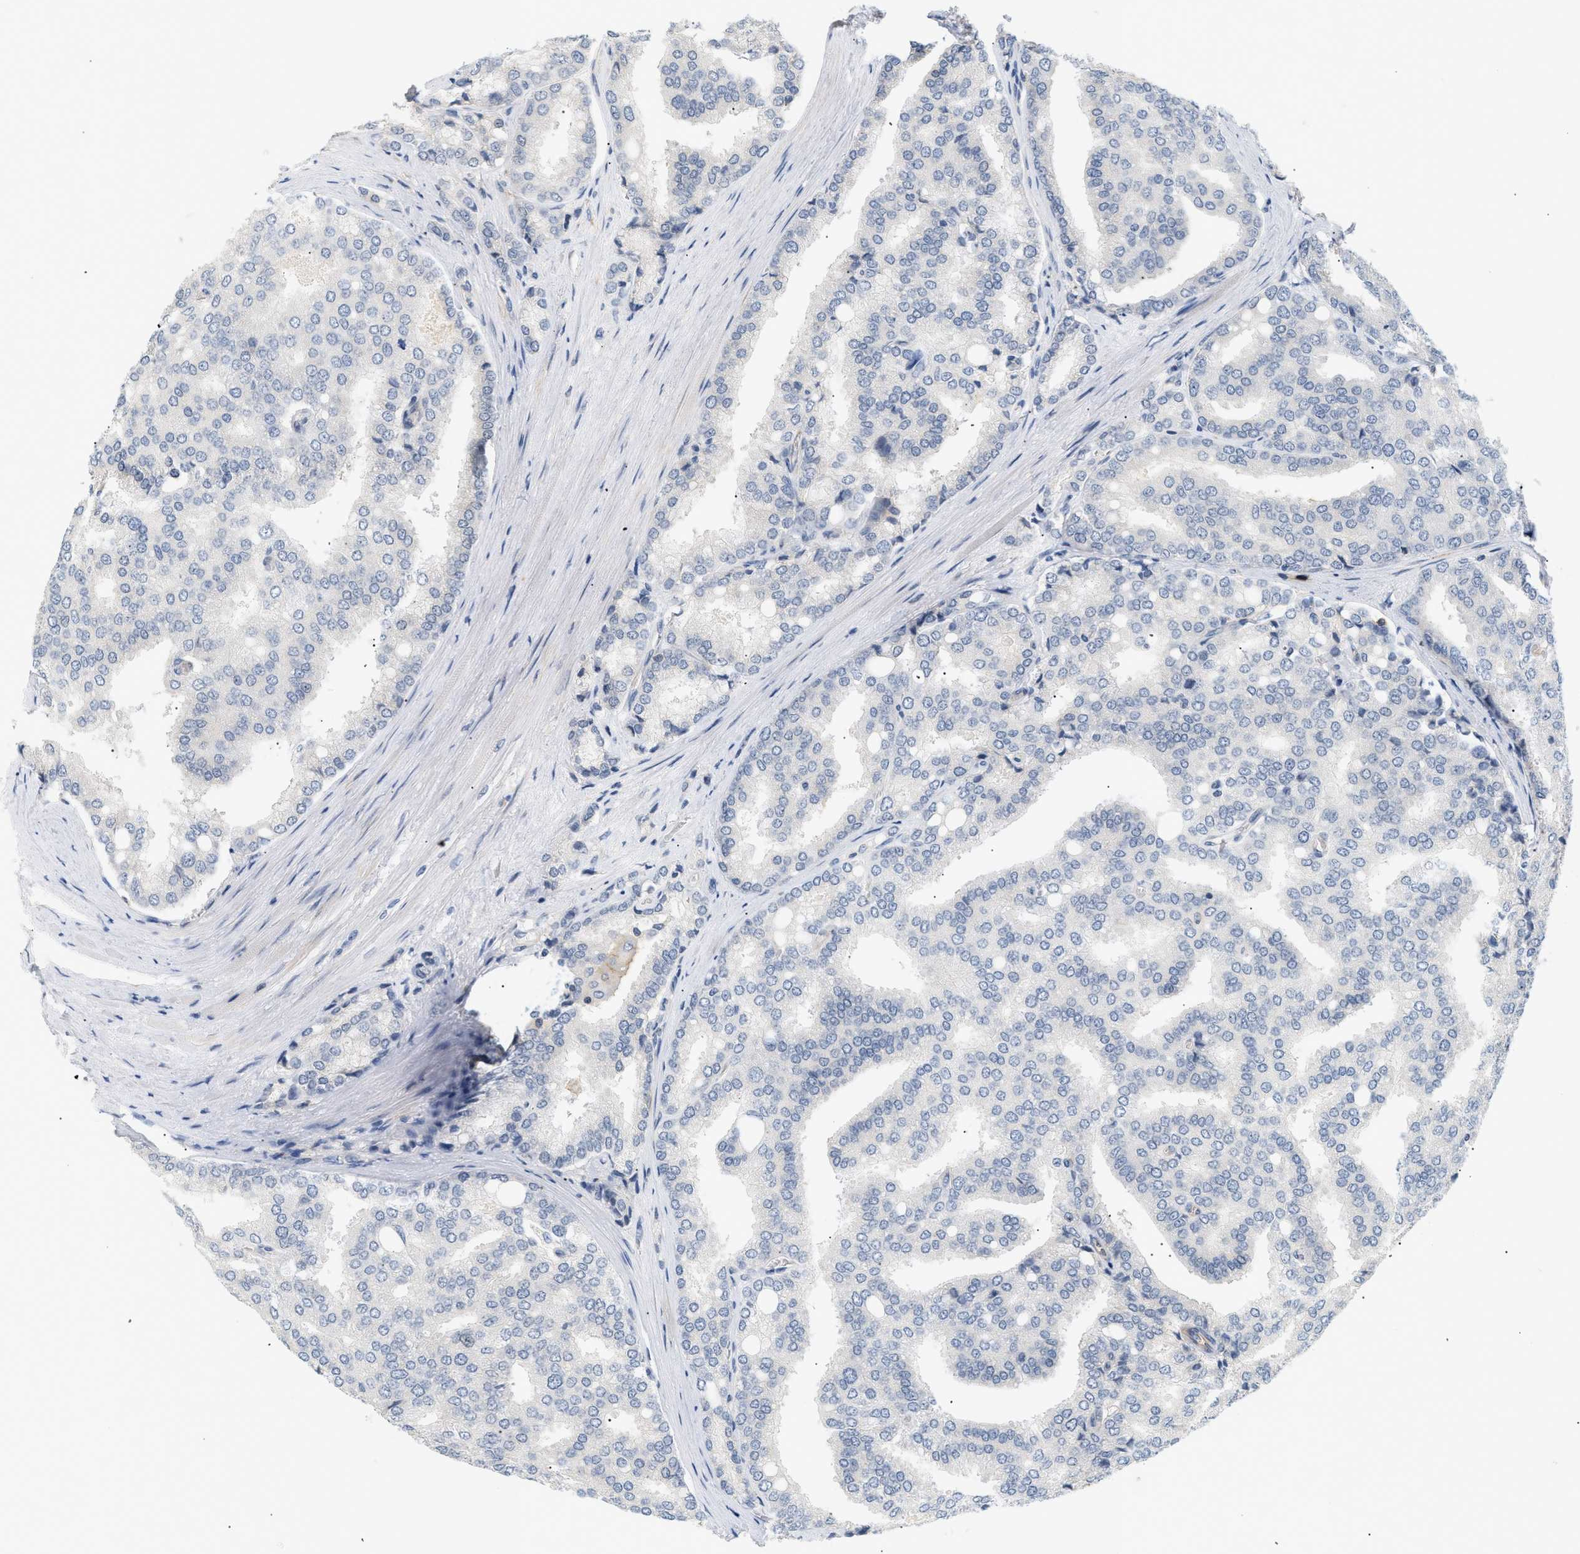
{"staining": {"intensity": "negative", "quantity": "none", "location": "none"}, "tissue": "prostate cancer", "cell_type": "Tumor cells", "image_type": "cancer", "snomed": [{"axis": "morphology", "description": "Adenocarcinoma, High grade"}, {"axis": "topography", "description": "Prostate"}], "caption": "A high-resolution image shows immunohistochemistry (IHC) staining of prostate adenocarcinoma (high-grade), which shows no significant positivity in tumor cells.", "gene": "CORO2B", "patient": {"sex": "male", "age": 50}}